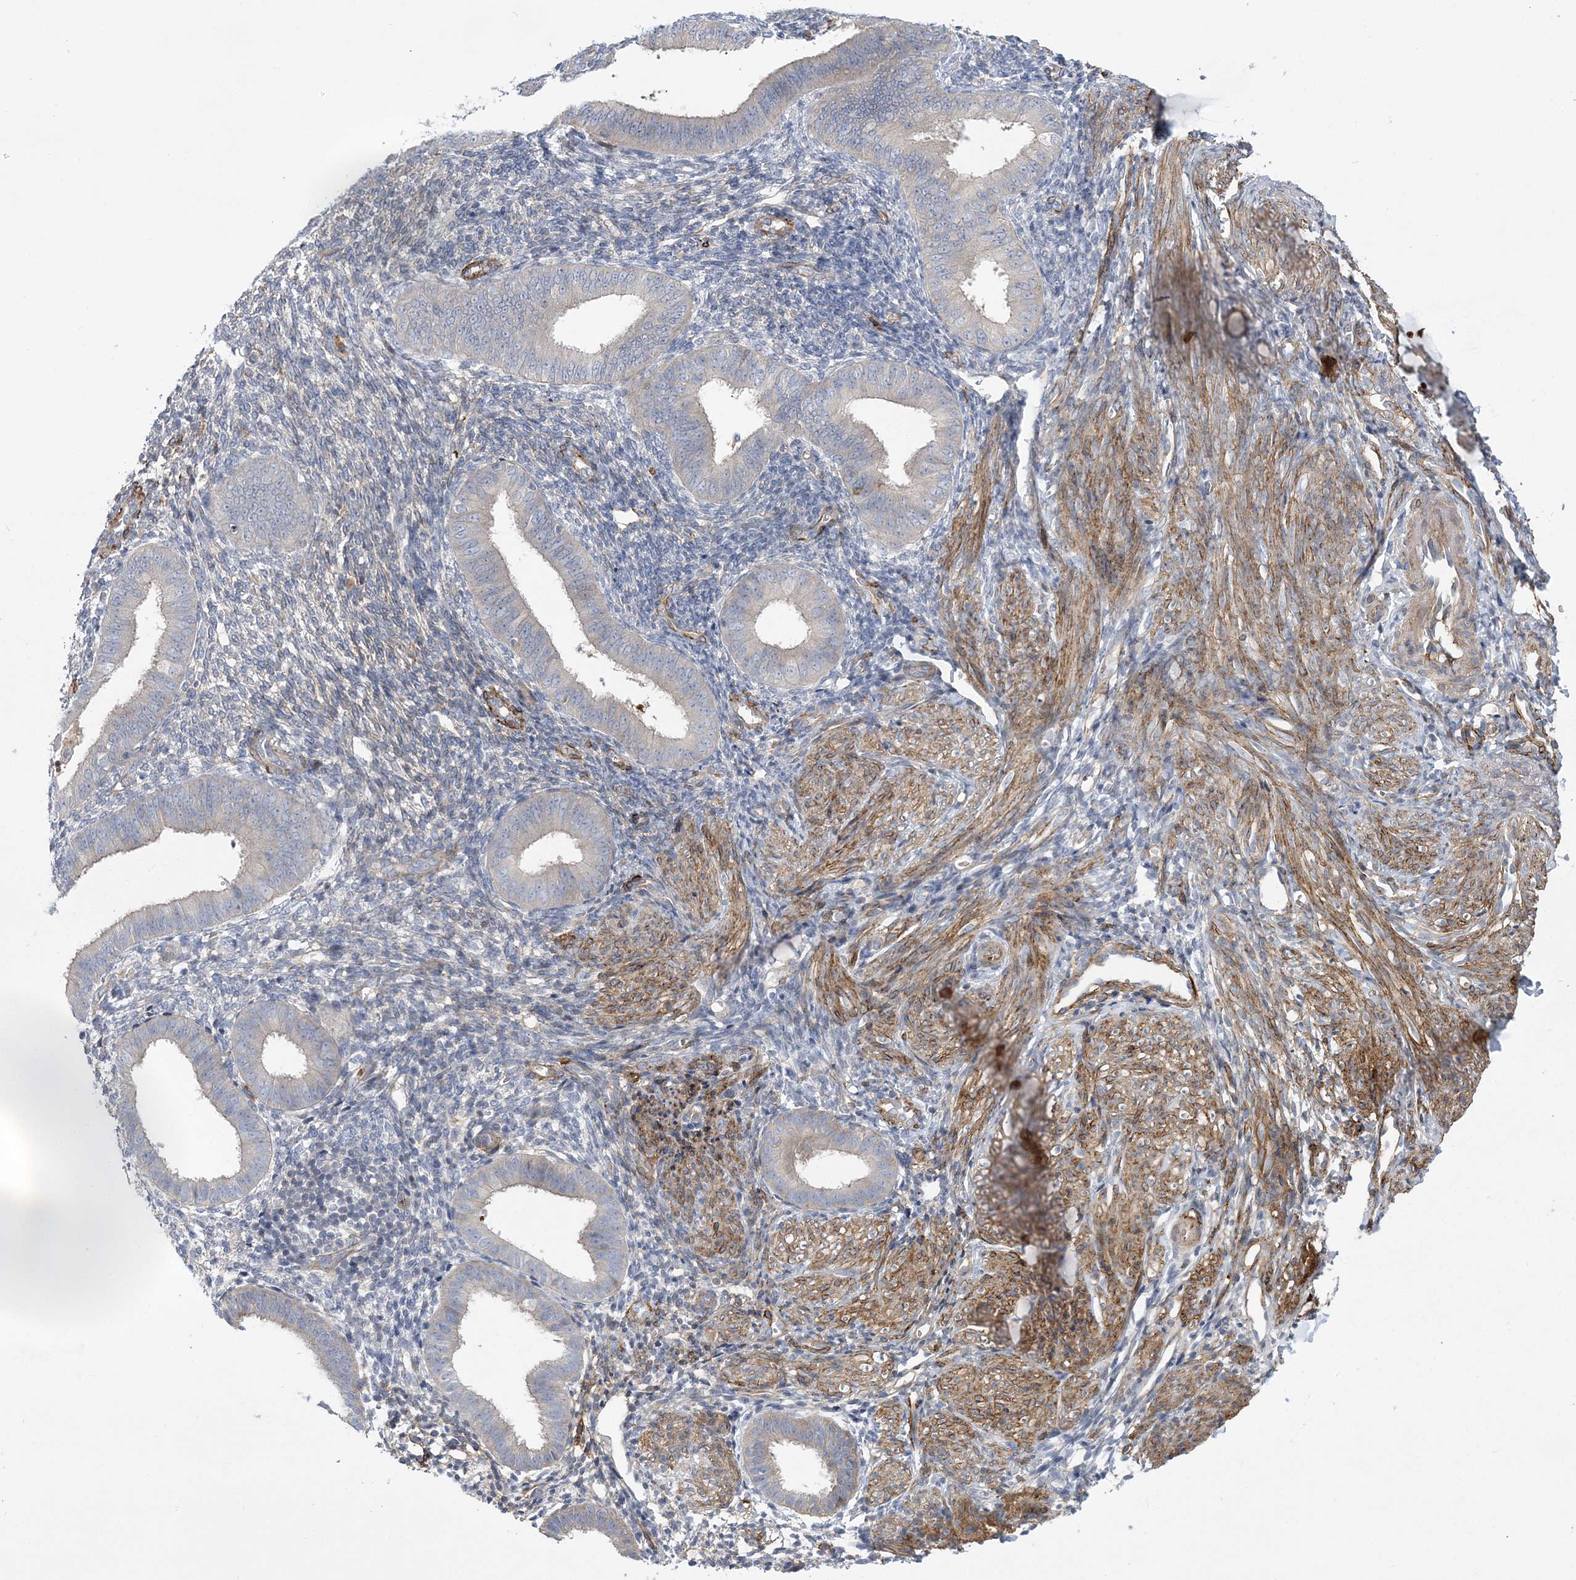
{"staining": {"intensity": "moderate", "quantity": "<25%", "location": "cytoplasmic/membranous"}, "tissue": "endometrium", "cell_type": "Cells in endometrial stroma", "image_type": "normal", "snomed": [{"axis": "morphology", "description": "Normal tissue, NOS"}, {"axis": "topography", "description": "Uterus"}, {"axis": "topography", "description": "Endometrium"}], "caption": "DAB (3,3'-diaminobenzidine) immunohistochemical staining of benign endometrium reveals moderate cytoplasmic/membranous protein positivity in approximately <25% of cells in endometrial stroma. Nuclei are stained in blue.", "gene": "CALN1", "patient": {"sex": "female", "age": 48}}